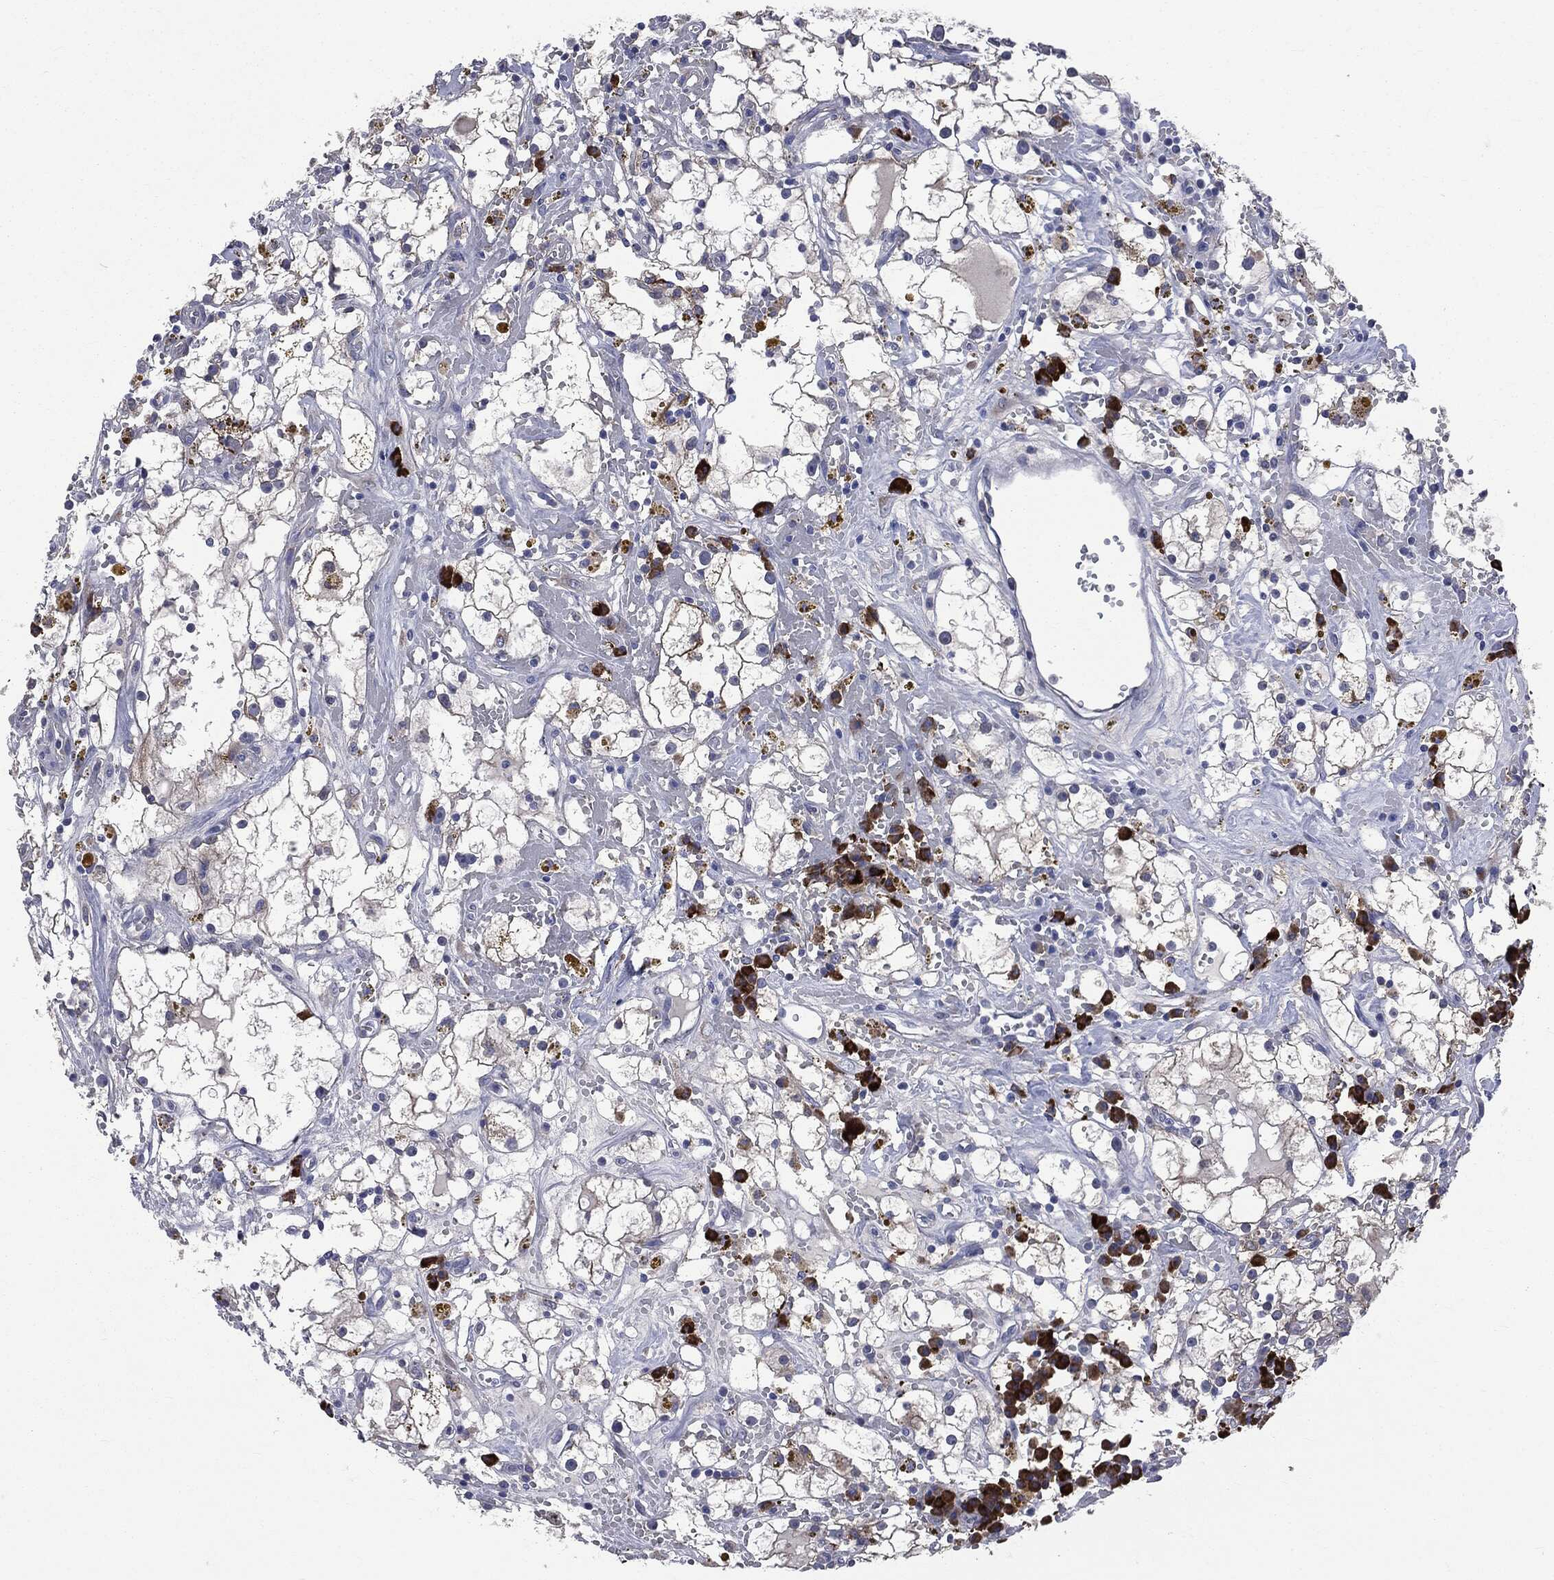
{"staining": {"intensity": "negative", "quantity": "none", "location": "none"}, "tissue": "renal cancer", "cell_type": "Tumor cells", "image_type": "cancer", "snomed": [{"axis": "morphology", "description": "Adenocarcinoma, NOS"}, {"axis": "topography", "description": "Kidney"}], "caption": "Immunohistochemical staining of renal cancer (adenocarcinoma) demonstrates no significant expression in tumor cells. (DAB (3,3'-diaminobenzidine) immunohistochemistry (IHC), high magnification).", "gene": "PTGS2", "patient": {"sex": "male", "age": 56}}